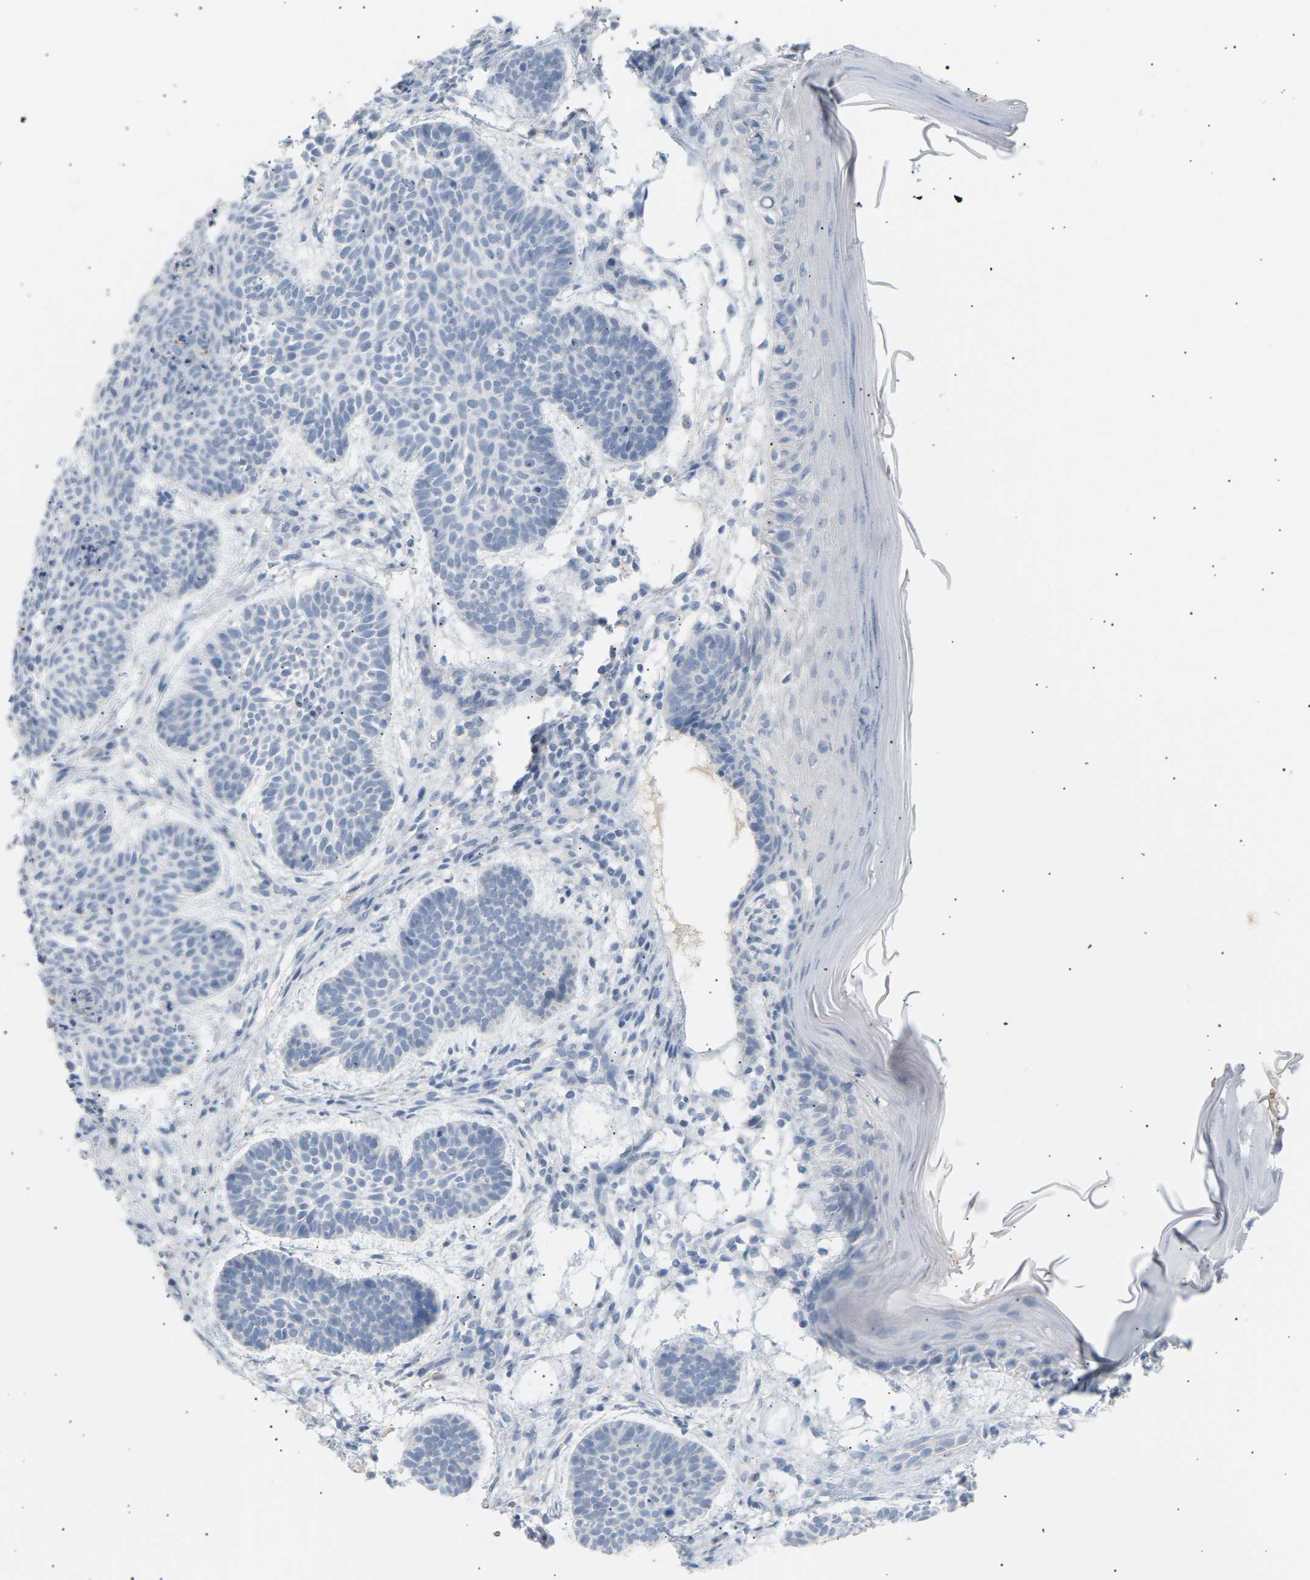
{"staining": {"intensity": "negative", "quantity": "none", "location": "none"}, "tissue": "skin cancer", "cell_type": "Tumor cells", "image_type": "cancer", "snomed": [{"axis": "morphology", "description": "Basal cell carcinoma"}, {"axis": "topography", "description": "Skin"}], "caption": "Skin cancer (basal cell carcinoma) stained for a protein using IHC shows no positivity tumor cells.", "gene": "CLU", "patient": {"sex": "male", "age": 60}}